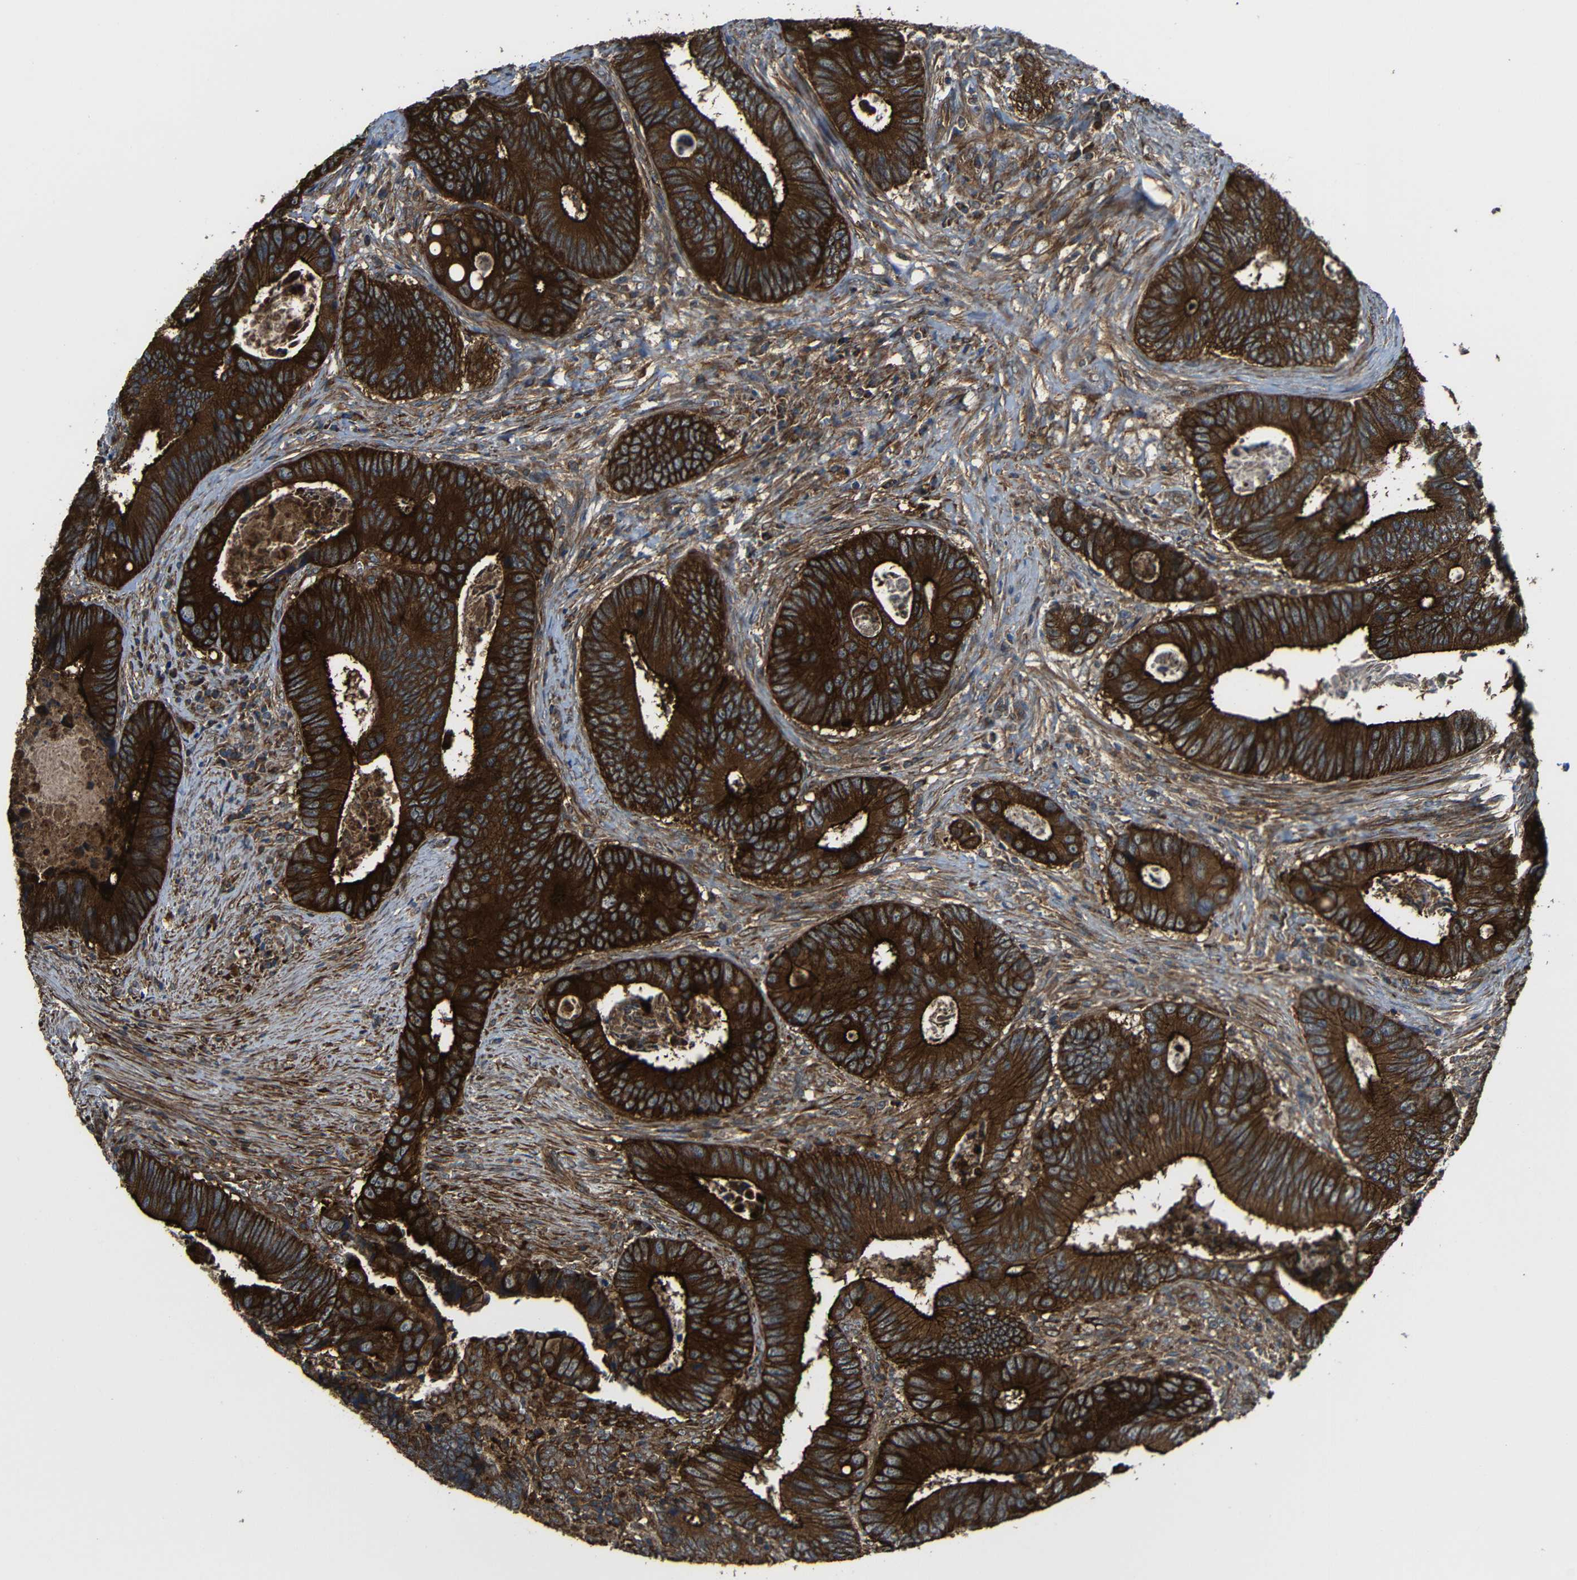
{"staining": {"intensity": "strong", "quantity": ">75%", "location": "cytoplasmic/membranous"}, "tissue": "colorectal cancer", "cell_type": "Tumor cells", "image_type": "cancer", "snomed": [{"axis": "morphology", "description": "Inflammation, NOS"}, {"axis": "morphology", "description": "Adenocarcinoma, NOS"}, {"axis": "topography", "description": "Colon"}], "caption": "A histopathology image of colorectal adenocarcinoma stained for a protein displays strong cytoplasmic/membranous brown staining in tumor cells. (Brightfield microscopy of DAB IHC at high magnification).", "gene": "PTCH1", "patient": {"sex": "male", "age": 72}}